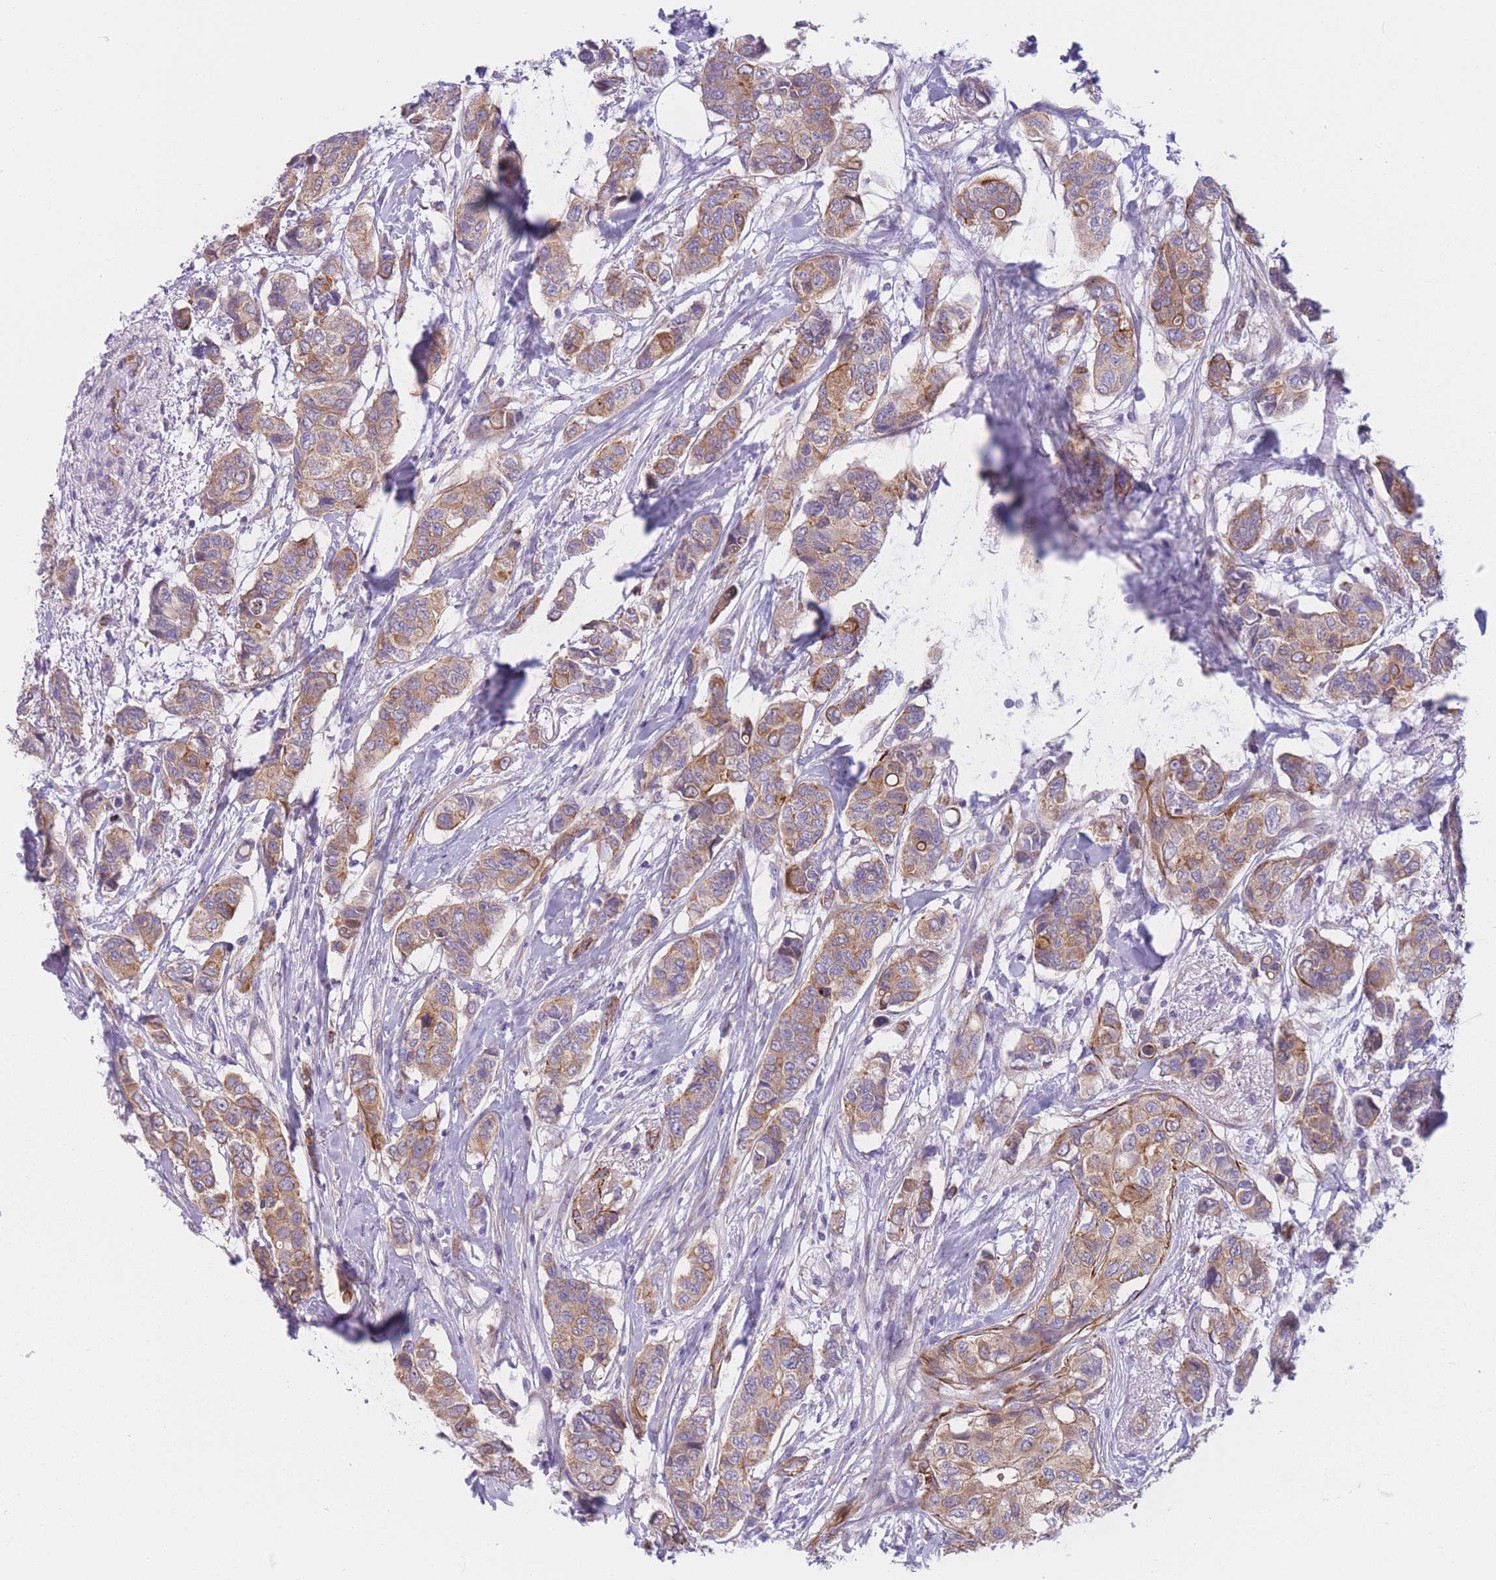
{"staining": {"intensity": "moderate", "quantity": ">75%", "location": "cytoplasmic/membranous"}, "tissue": "breast cancer", "cell_type": "Tumor cells", "image_type": "cancer", "snomed": [{"axis": "morphology", "description": "Lobular carcinoma"}, {"axis": "topography", "description": "Breast"}], "caption": "High-power microscopy captured an immunohistochemistry photomicrograph of breast lobular carcinoma, revealing moderate cytoplasmic/membranous positivity in about >75% of tumor cells.", "gene": "SERPINB3", "patient": {"sex": "female", "age": 51}}